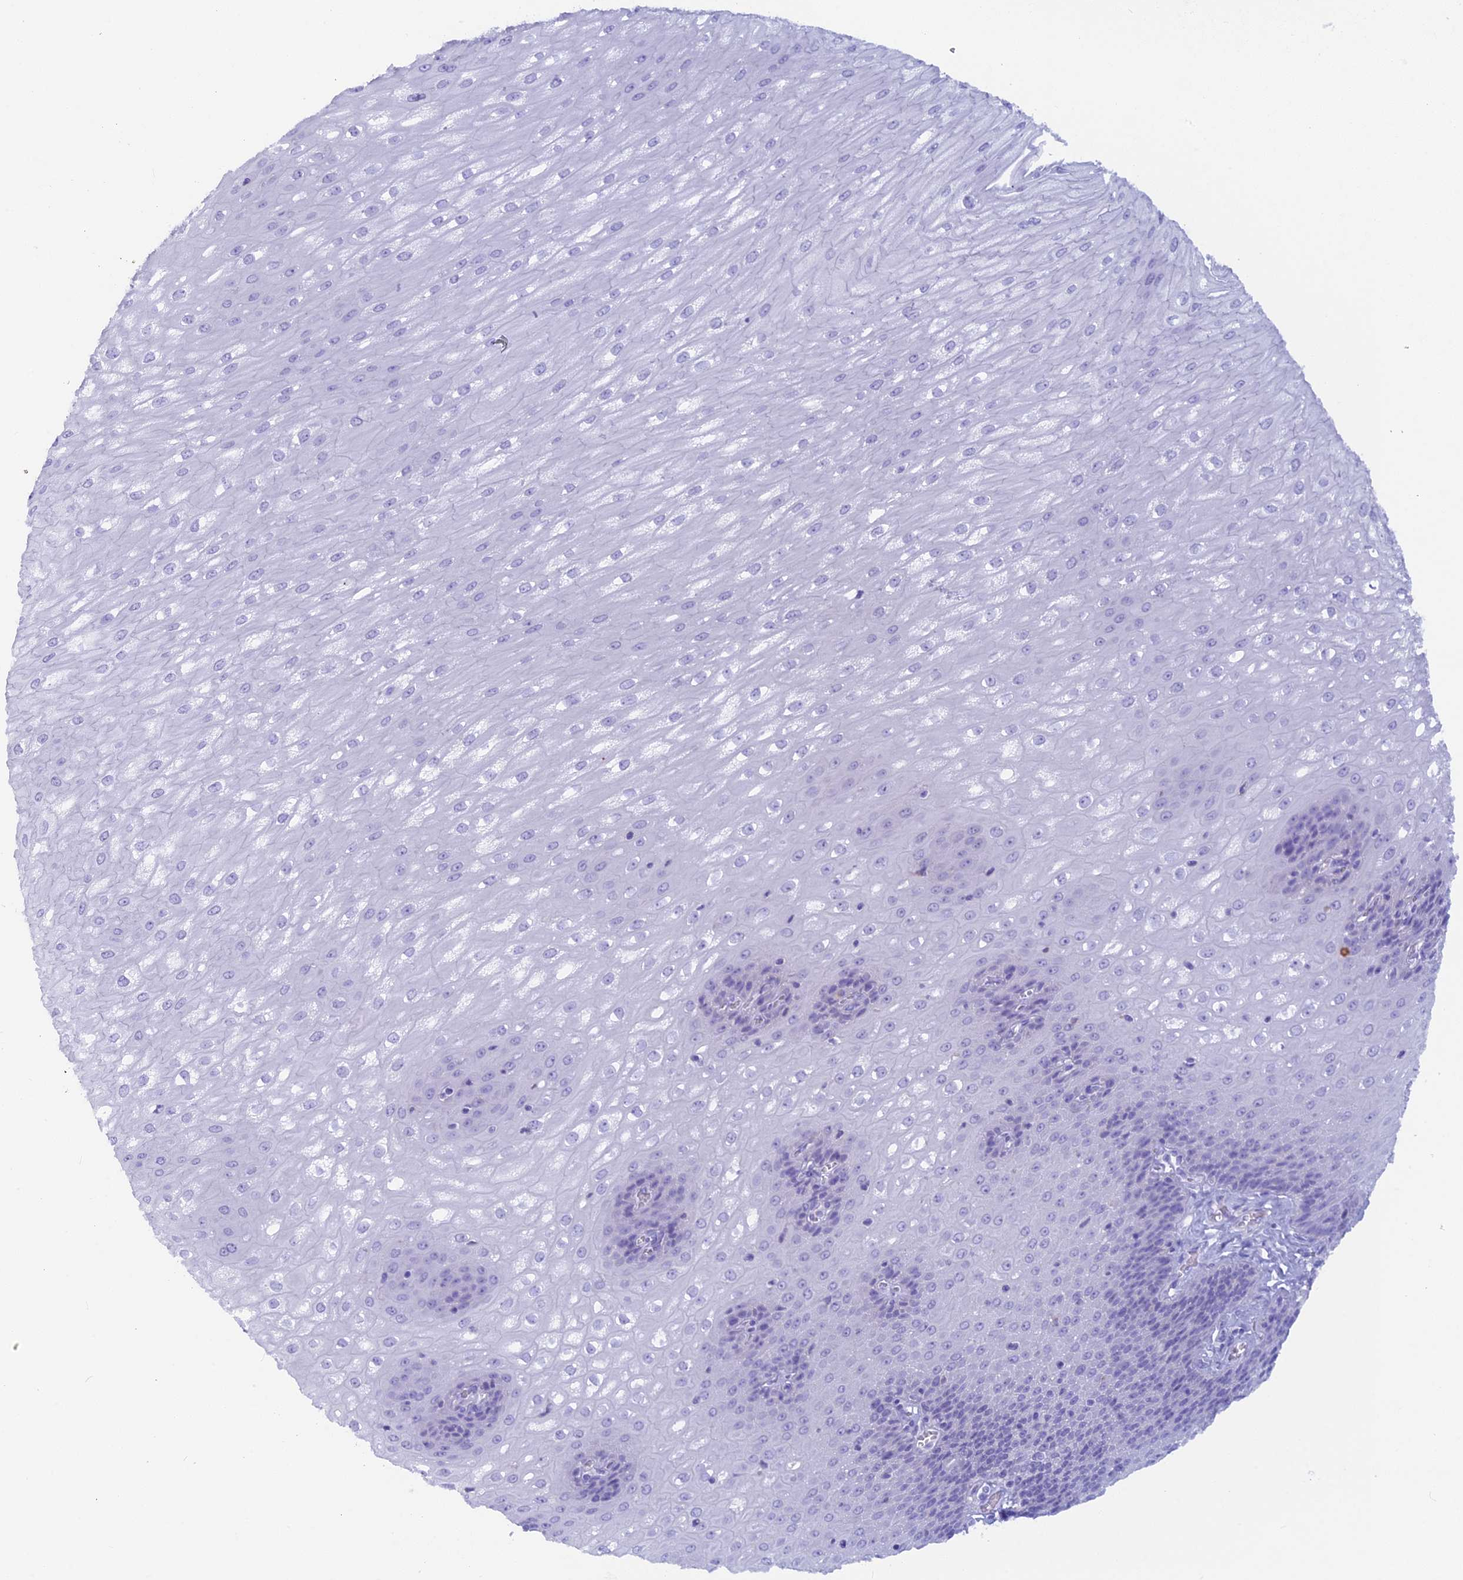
{"staining": {"intensity": "negative", "quantity": "none", "location": "none"}, "tissue": "esophagus", "cell_type": "Squamous epithelial cells", "image_type": "normal", "snomed": [{"axis": "morphology", "description": "Normal tissue, NOS"}, {"axis": "topography", "description": "Esophagus"}], "caption": "A micrograph of esophagus stained for a protein demonstrates no brown staining in squamous epithelial cells. (DAB immunohistochemistry, high magnification).", "gene": "SNTN", "patient": {"sex": "male", "age": 60}}